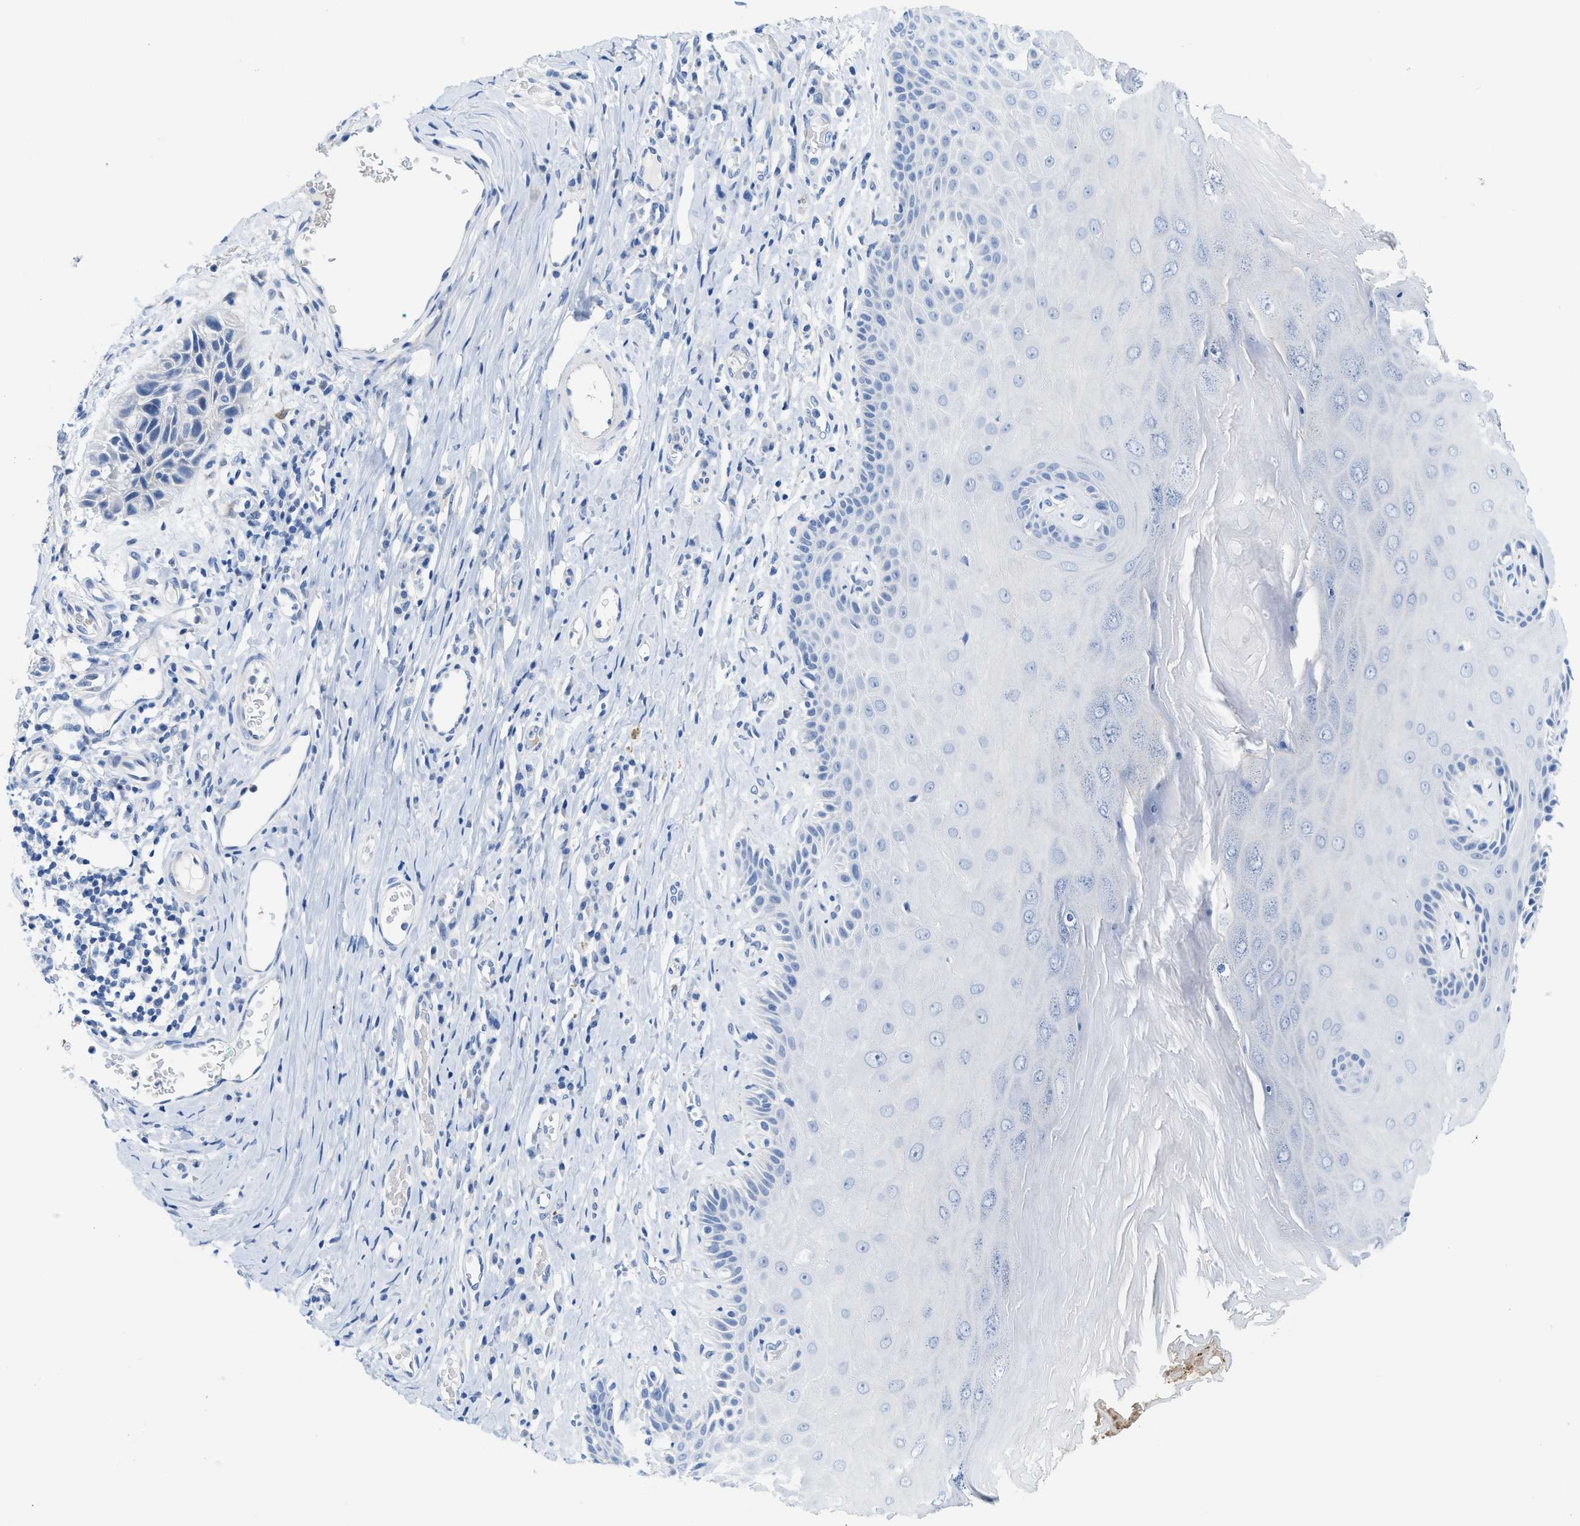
{"staining": {"intensity": "negative", "quantity": "none", "location": "none"}, "tissue": "skin", "cell_type": "Epidermal cells", "image_type": "normal", "snomed": [{"axis": "morphology", "description": "Normal tissue, NOS"}, {"axis": "topography", "description": "Vulva"}], "caption": "The micrograph reveals no significant positivity in epidermal cells of skin.", "gene": "BPGM", "patient": {"sex": "female", "age": 73}}